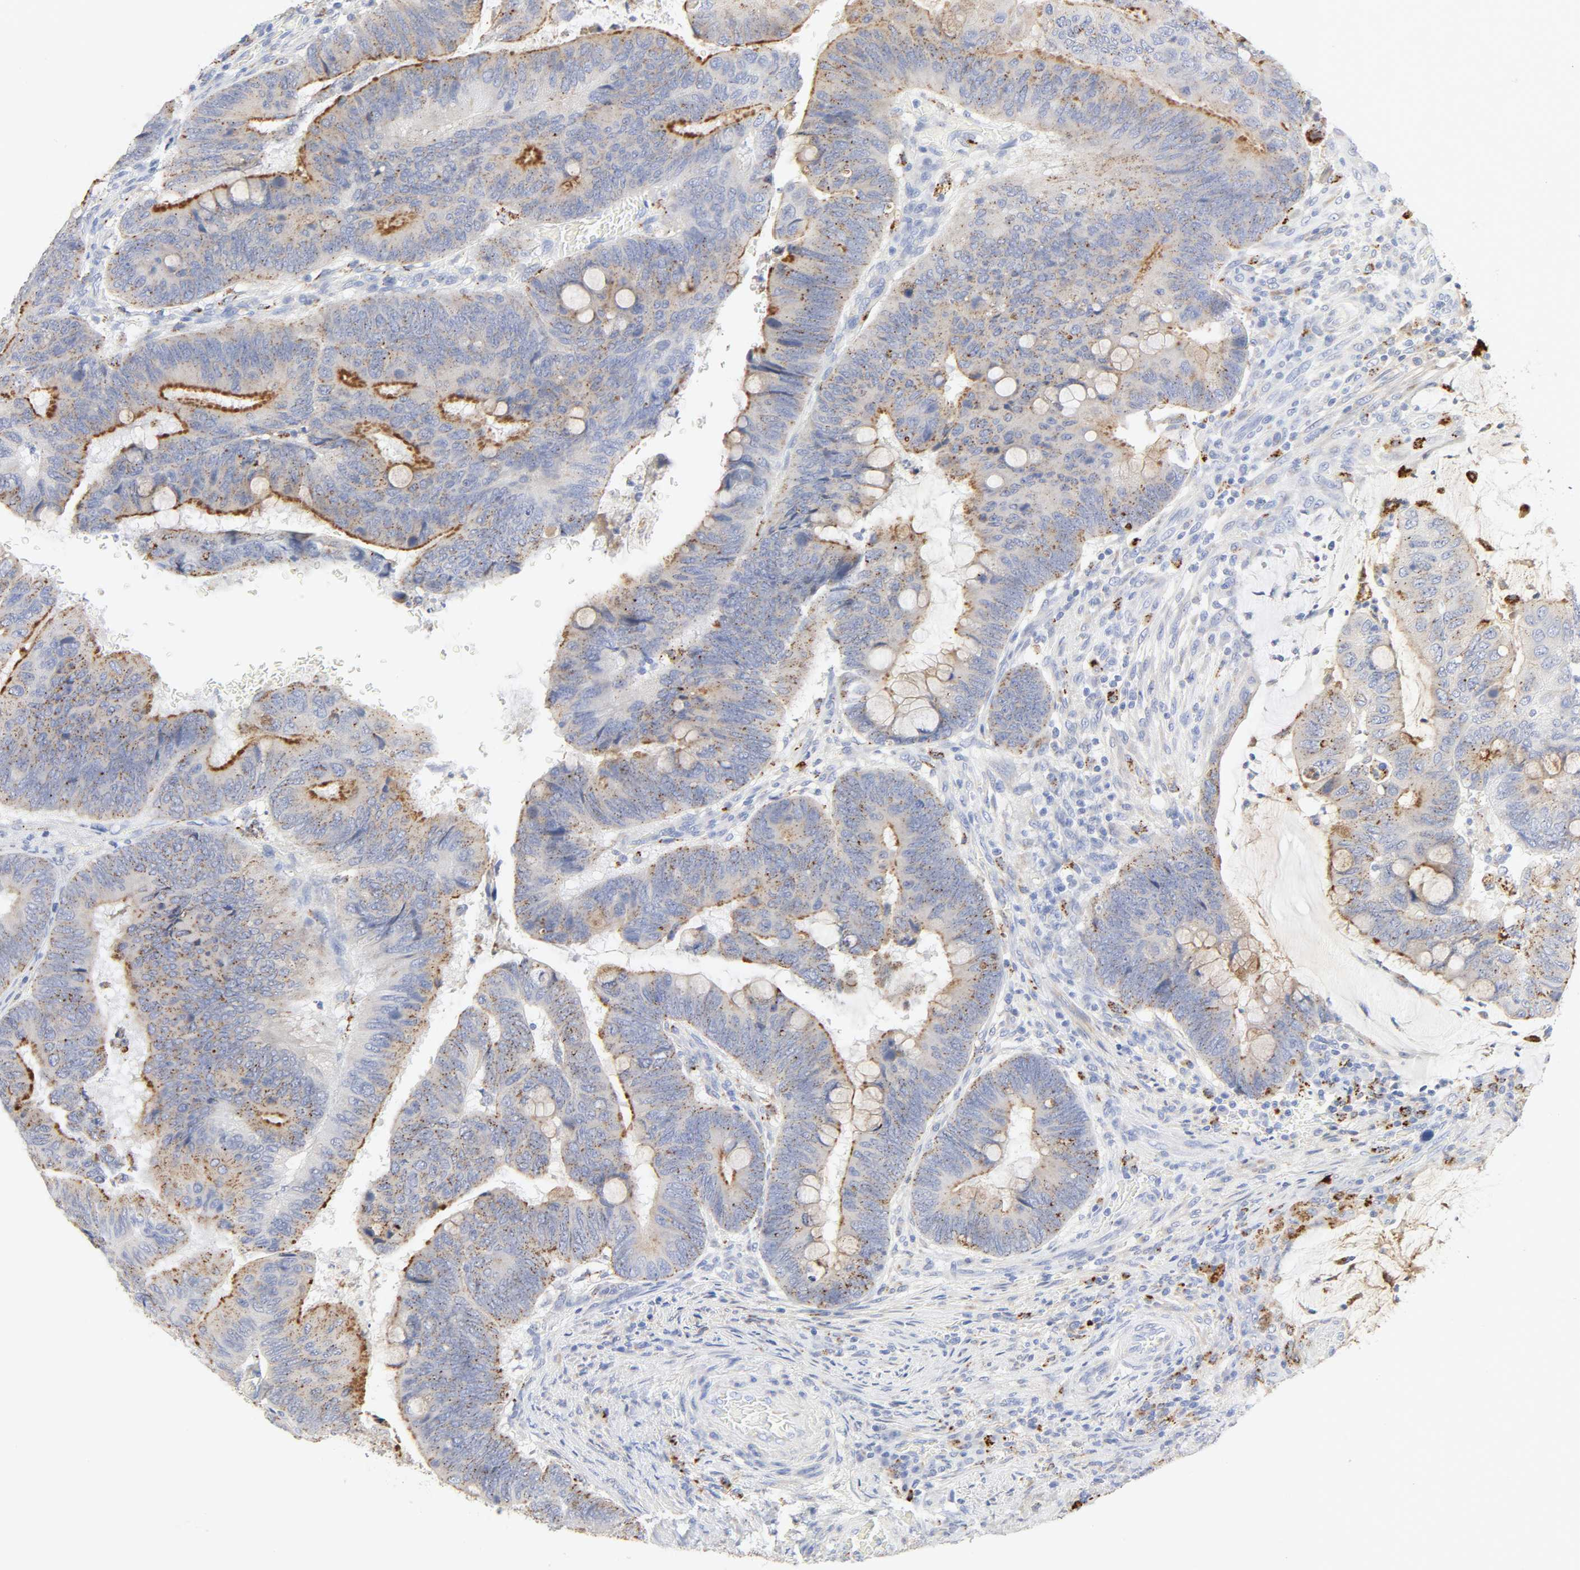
{"staining": {"intensity": "moderate", "quantity": ">75%", "location": "cytoplasmic/membranous"}, "tissue": "colorectal cancer", "cell_type": "Tumor cells", "image_type": "cancer", "snomed": [{"axis": "morphology", "description": "Normal tissue, NOS"}, {"axis": "morphology", "description": "Adenocarcinoma, NOS"}, {"axis": "topography", "description": "Rectum"}], "caption": "Immunohistochemical staining of human colorectal cancer demonstrates medium levels of moderate cytoplasmic/membranous positivity in approximately >75% of tumor cells.", "gene": "MAGEB17", "patient": {"sex": "male", "age": 92}}